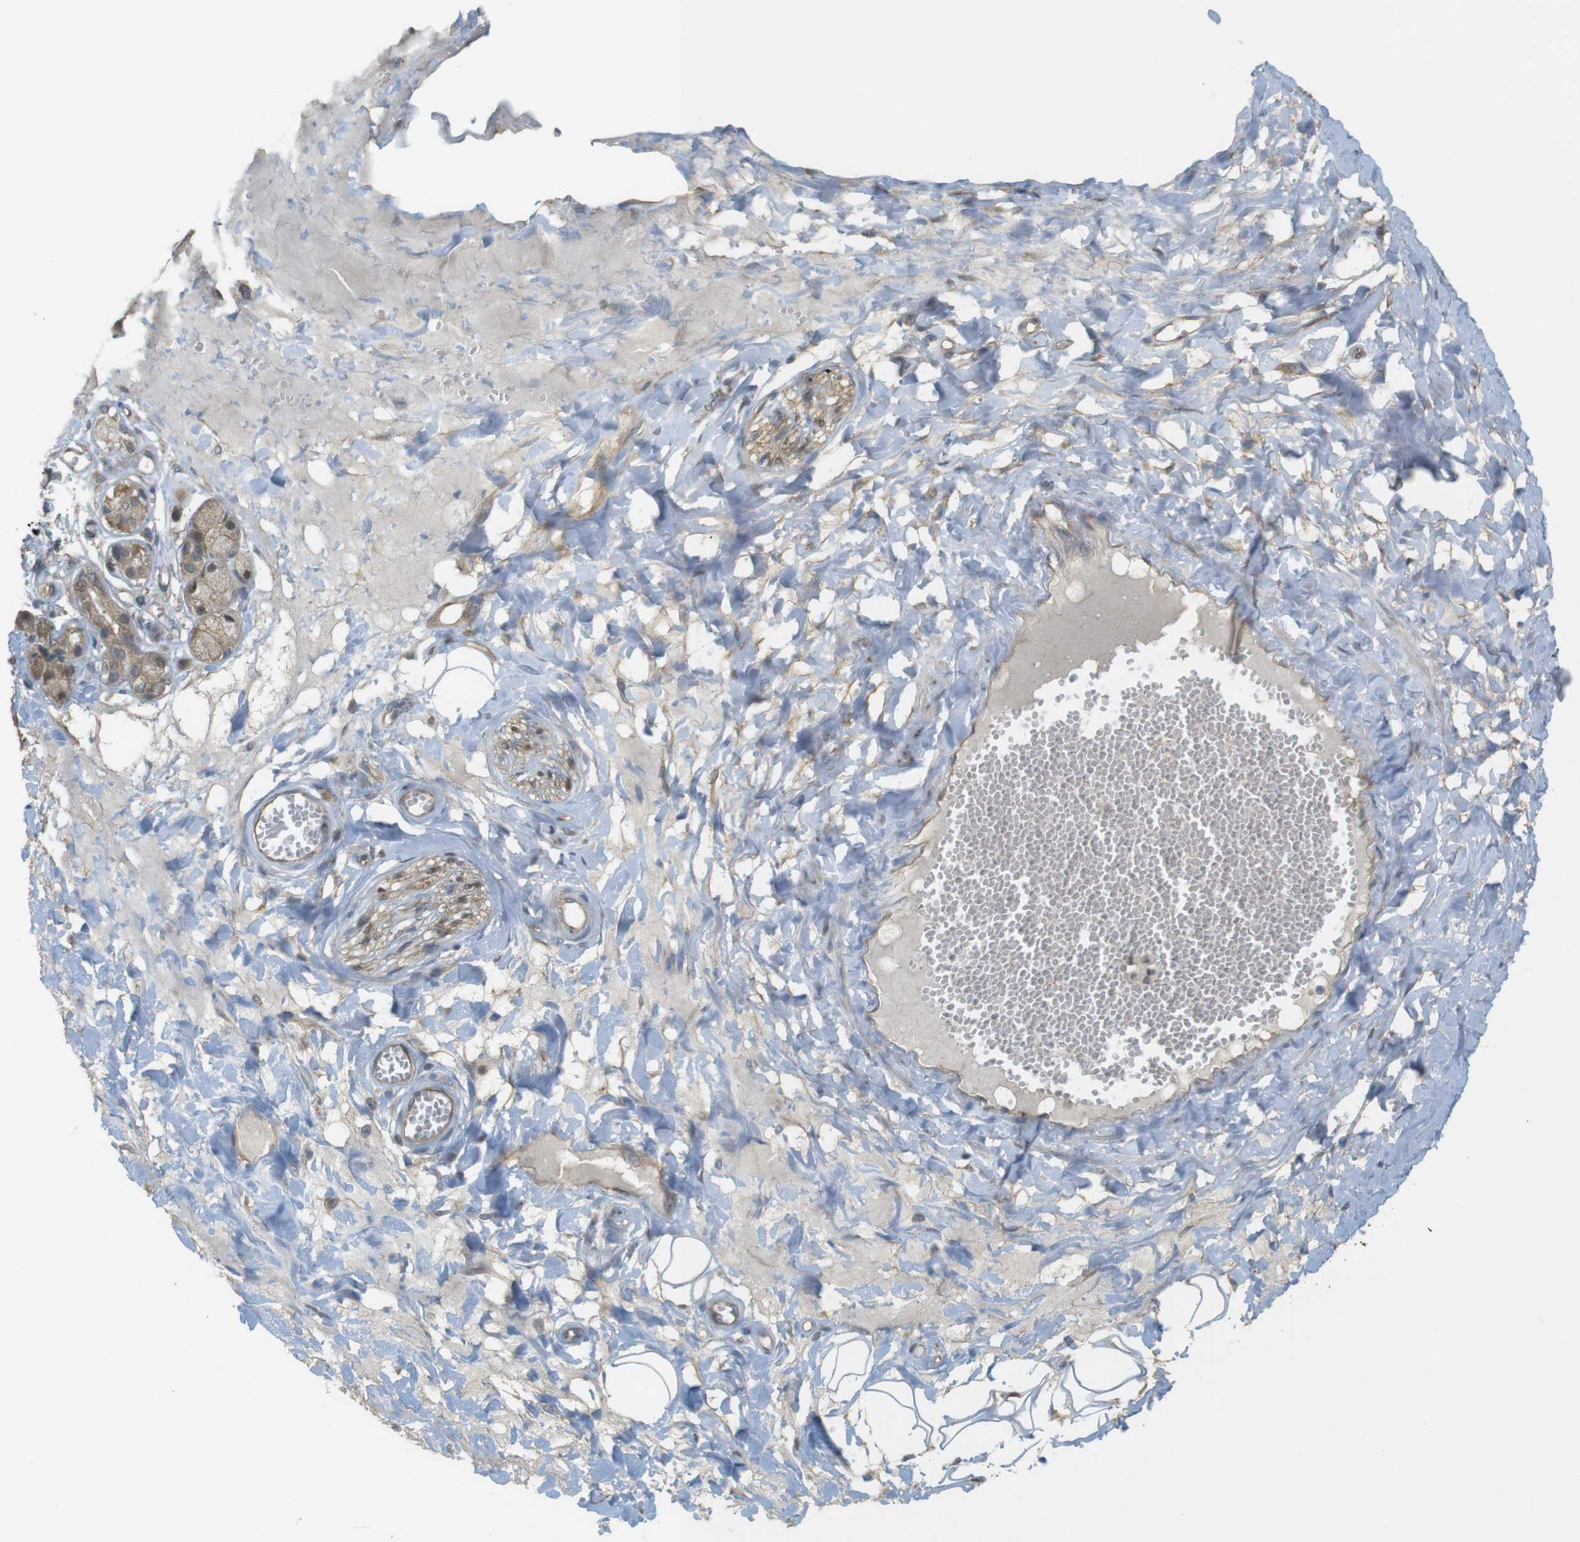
{"staining": {"intensity": "moderate", "quantity": ">75%", "location": "cytoplasmic/membranous"}, "tissue": "adipose tissue", "cell_type": "Adipocytes", "image_type": "normal", "snomed": [{"axis": "morphology", "description": "Normal tissue, NOS"}, {"axis": "morphology", "description": "Inflammation, NOS"}, {"axis": "topography", "description": "Salivary gland"}, {"axis": "topography", "description": "Peripheral nerve tissue"}], "caption": "Immunohistochemistry (IHC) image of normal adipose tissue: adipose tissue stained using immunohistochemistry displays medium levels of moderate protein expression localized specifically in the cytoplasmic/membranous of adipocytes, appearing as a cytoplasmic/membranous brown color.", "gene": "ZDHHC20", "patient": {"sex": "female", "age": 75}}